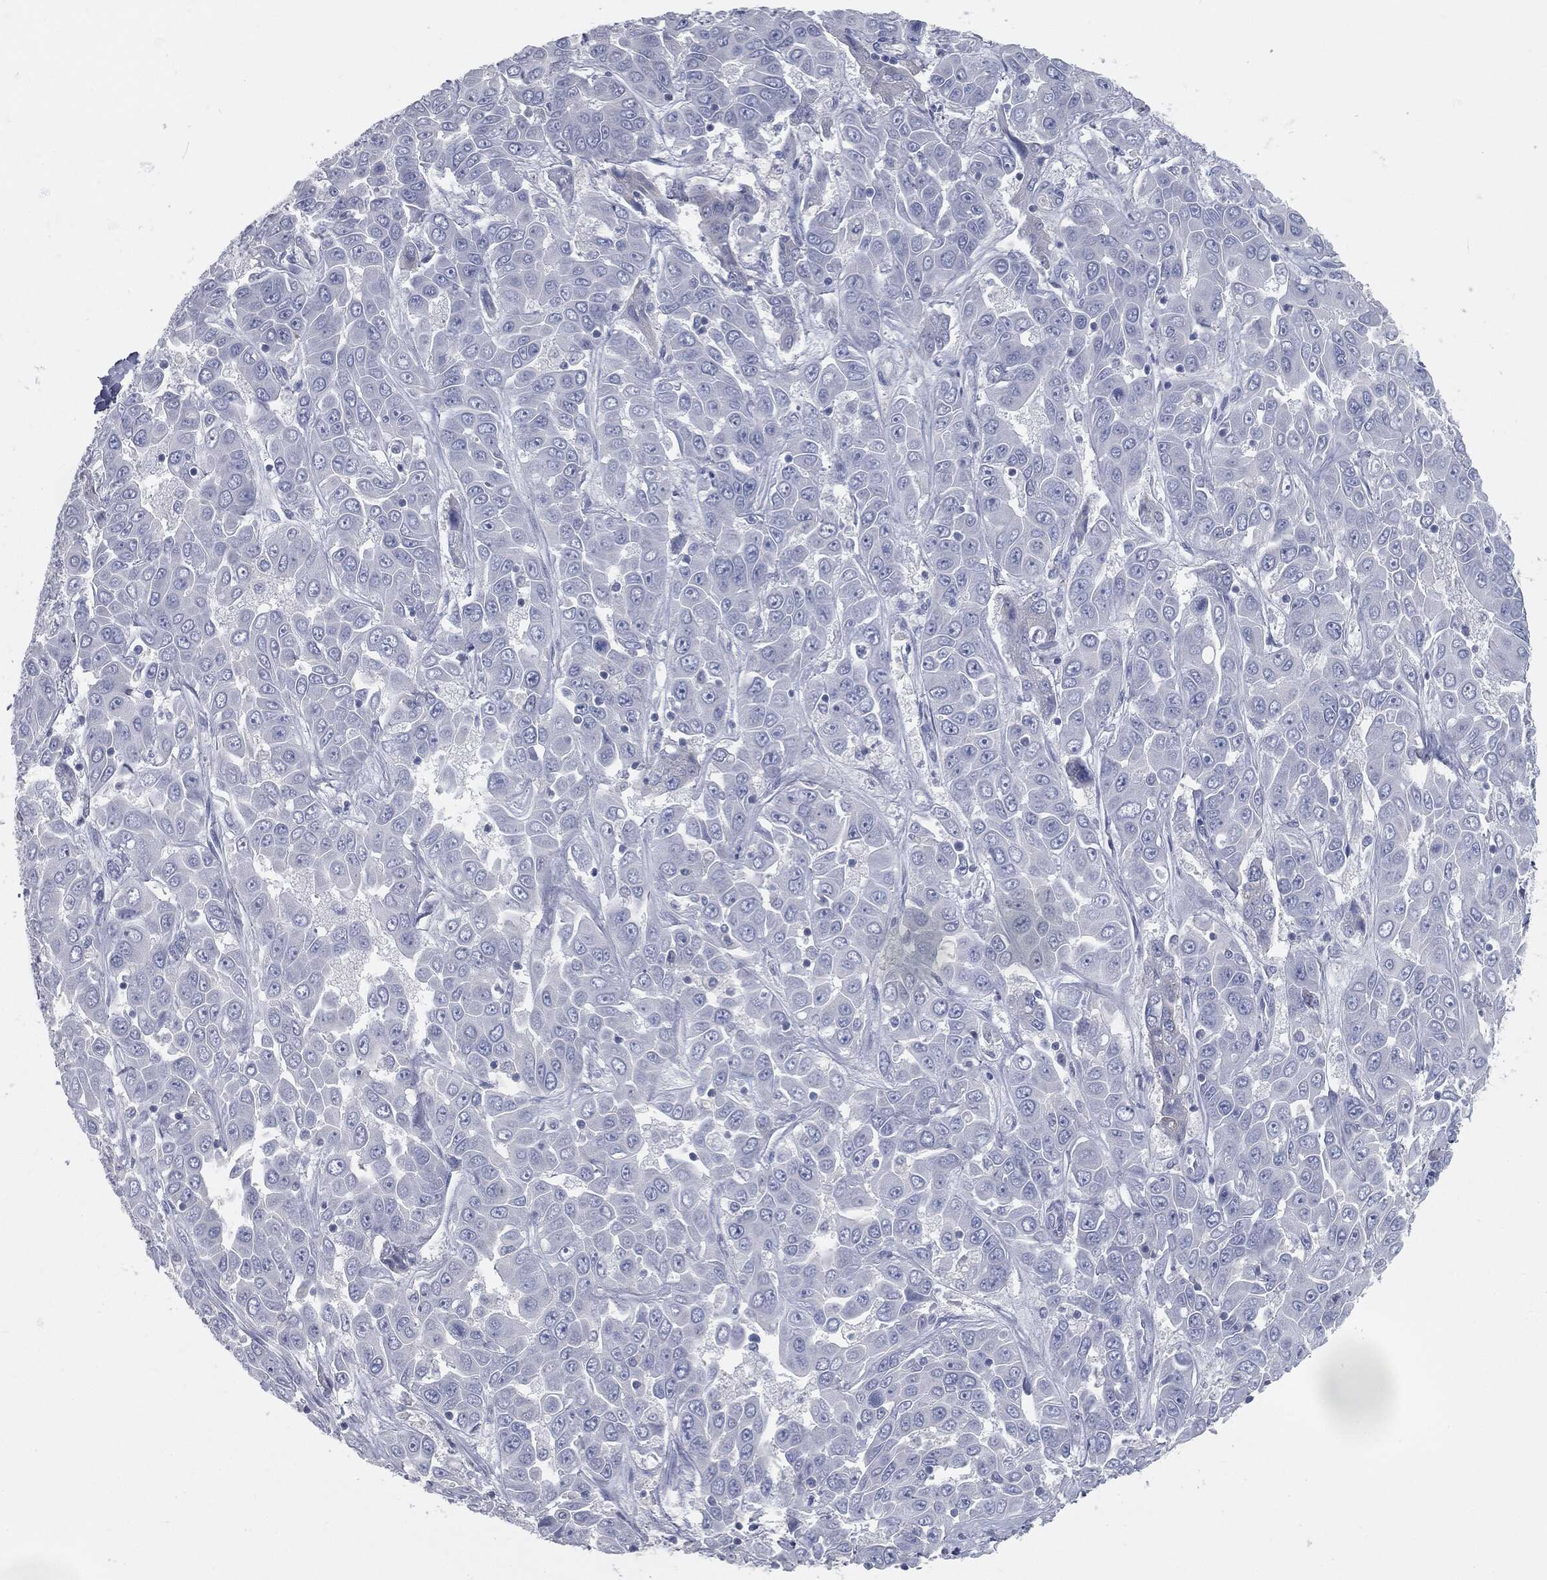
{"staining": {"intensity": "negative", "quantity": "none", "location": "none"}, "tissue": "liver cancer", "cell_type": "Tumor cells", "image_type": "cancer", "snomed": [{"axis": "morphology", "description": "Cholangiocarcinoma"}, {"axis": "topography", "description": "Liver"}], "caption": "A photomicrograph of human liver cholangiocarcinoma is negative for staining in tumor cells.", "gene": "CAV3", "patient": {"sex": "female", "age": 52}}